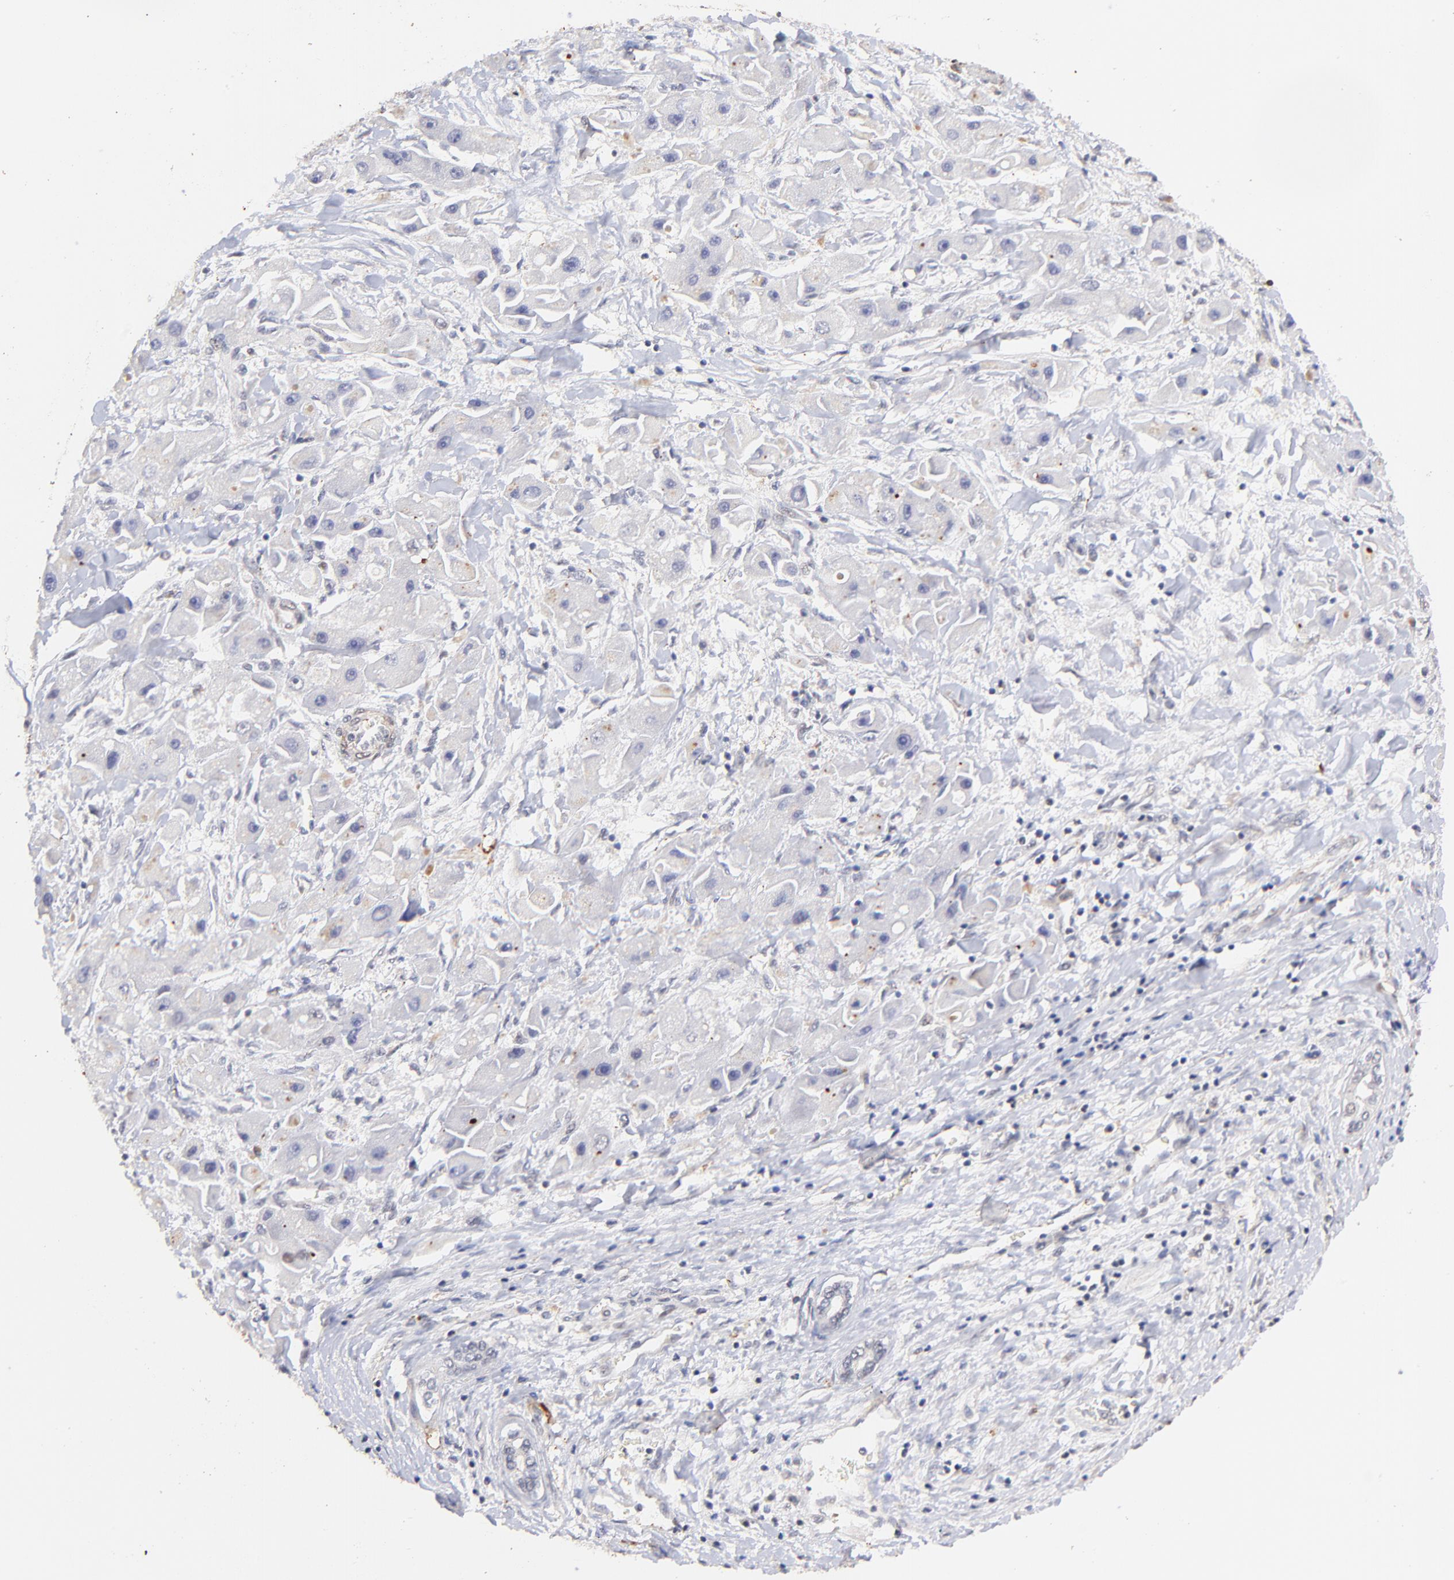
{"staining": {"intensity": "negative", "quantity": "none", "location": "none"}, "tissue": "liver cancer", "cell_type": "Tumor cells", "image_type": "cancer", "snomed": [{"axis": "morphology", "description": "Carcinoma, Hepatocellular, NOS"}, {"axis": "topography", "description": "Liver"}], "caption": "The image exhibits no significant staining in tumor cells of liver cancer.", "gene": "ZFP92", "patient": {"sex": "male", "age": 24}}